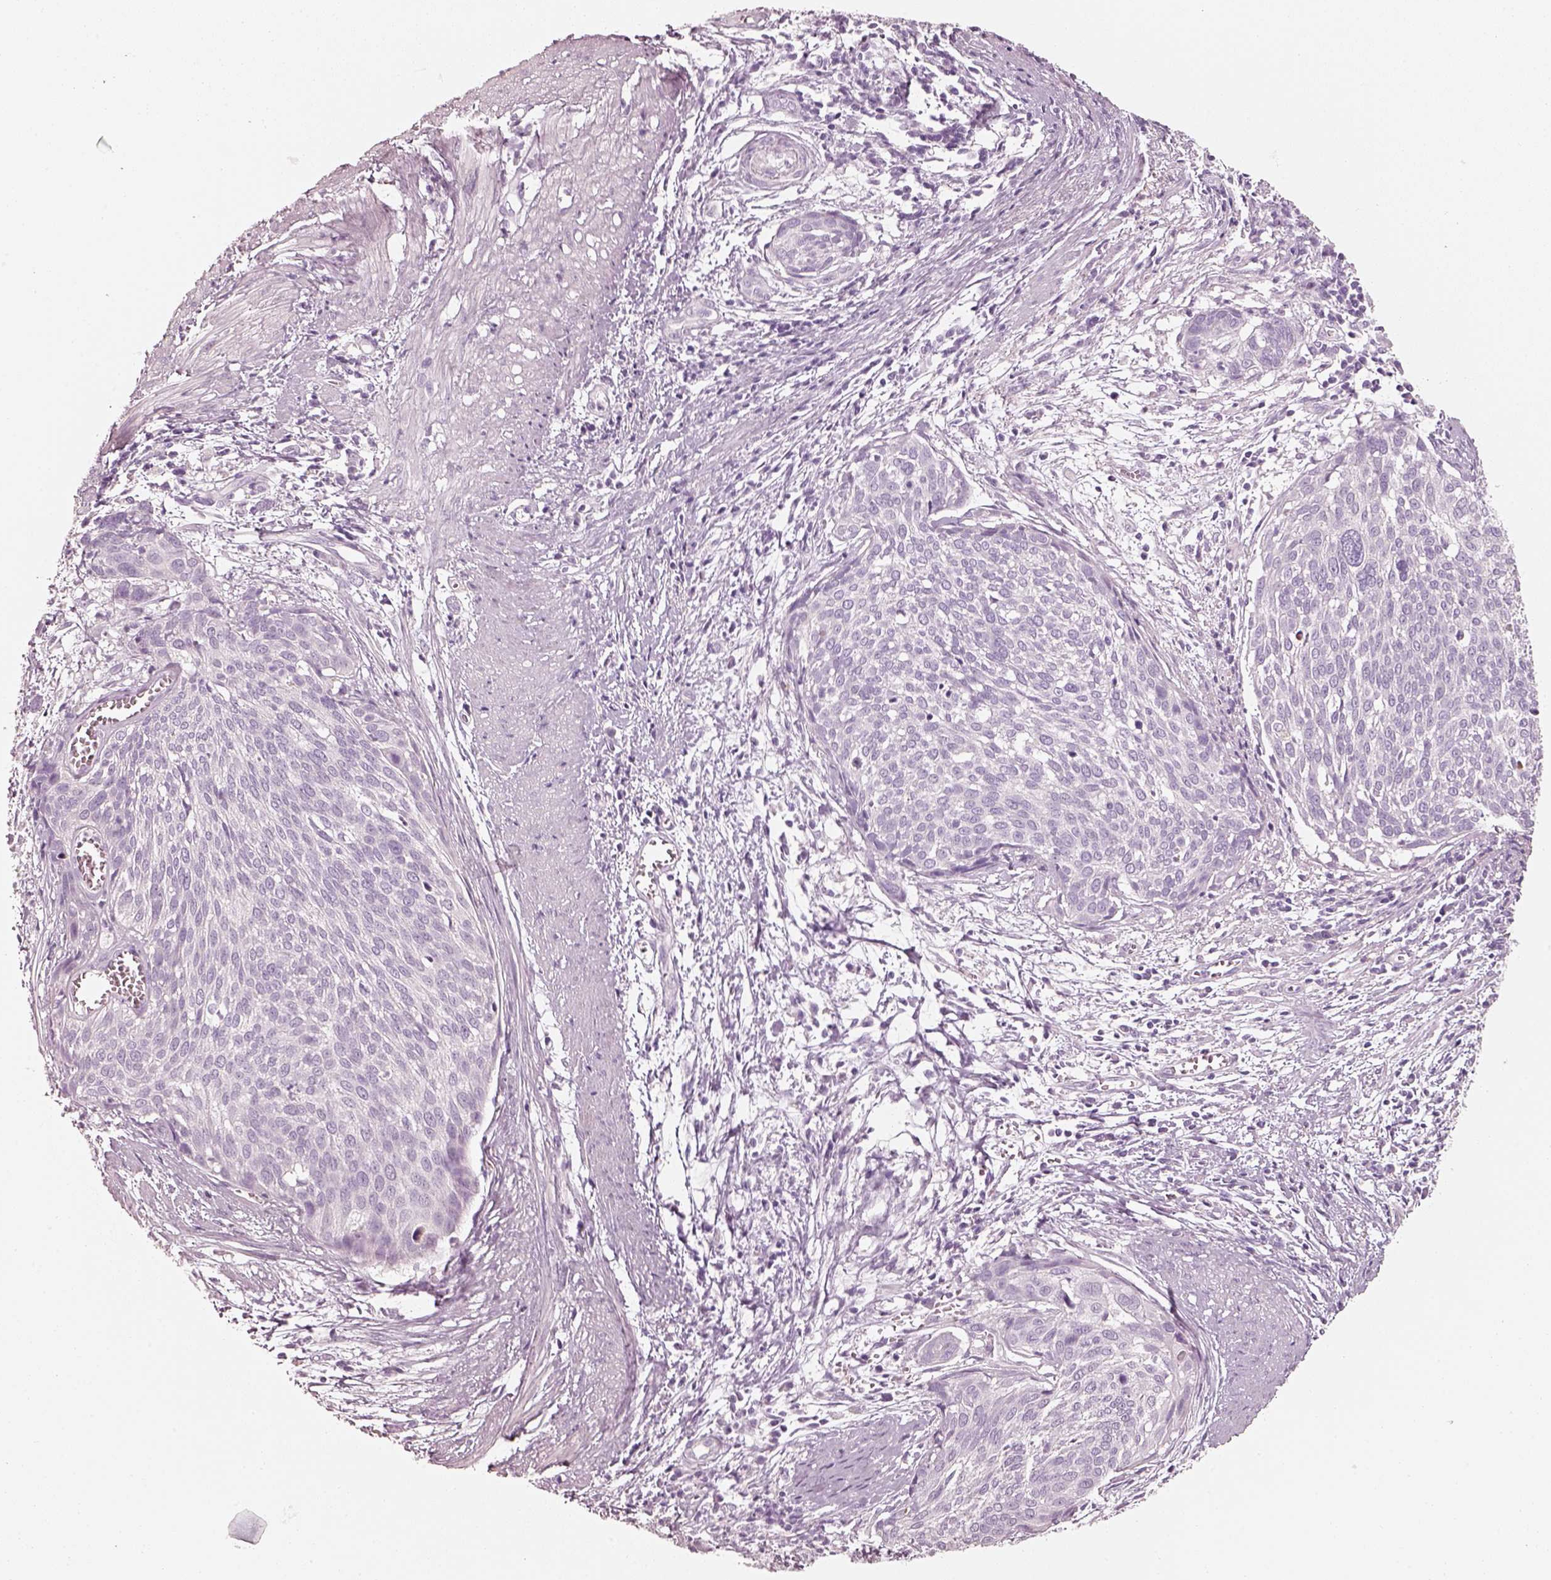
{"staining": {"intensity": "negative", "quantity": "none", "location": "none"}, "tissue": "cervical cancer", "cell_type": "Tumor cells", "image_type": "cancer", "snomed": [{"axis": "morphology", "description": "Squamous cell carcinoma, NOS"}, {"axis": "topography", "description": "Cervix"}], "caption": "DAB immunohistochemical staining of human squamous cell carcinoma (cervical) displays no significant staining in tumor cells.", "gene": "R3HDML", "patient": {"sex": "female", "age": 39}}